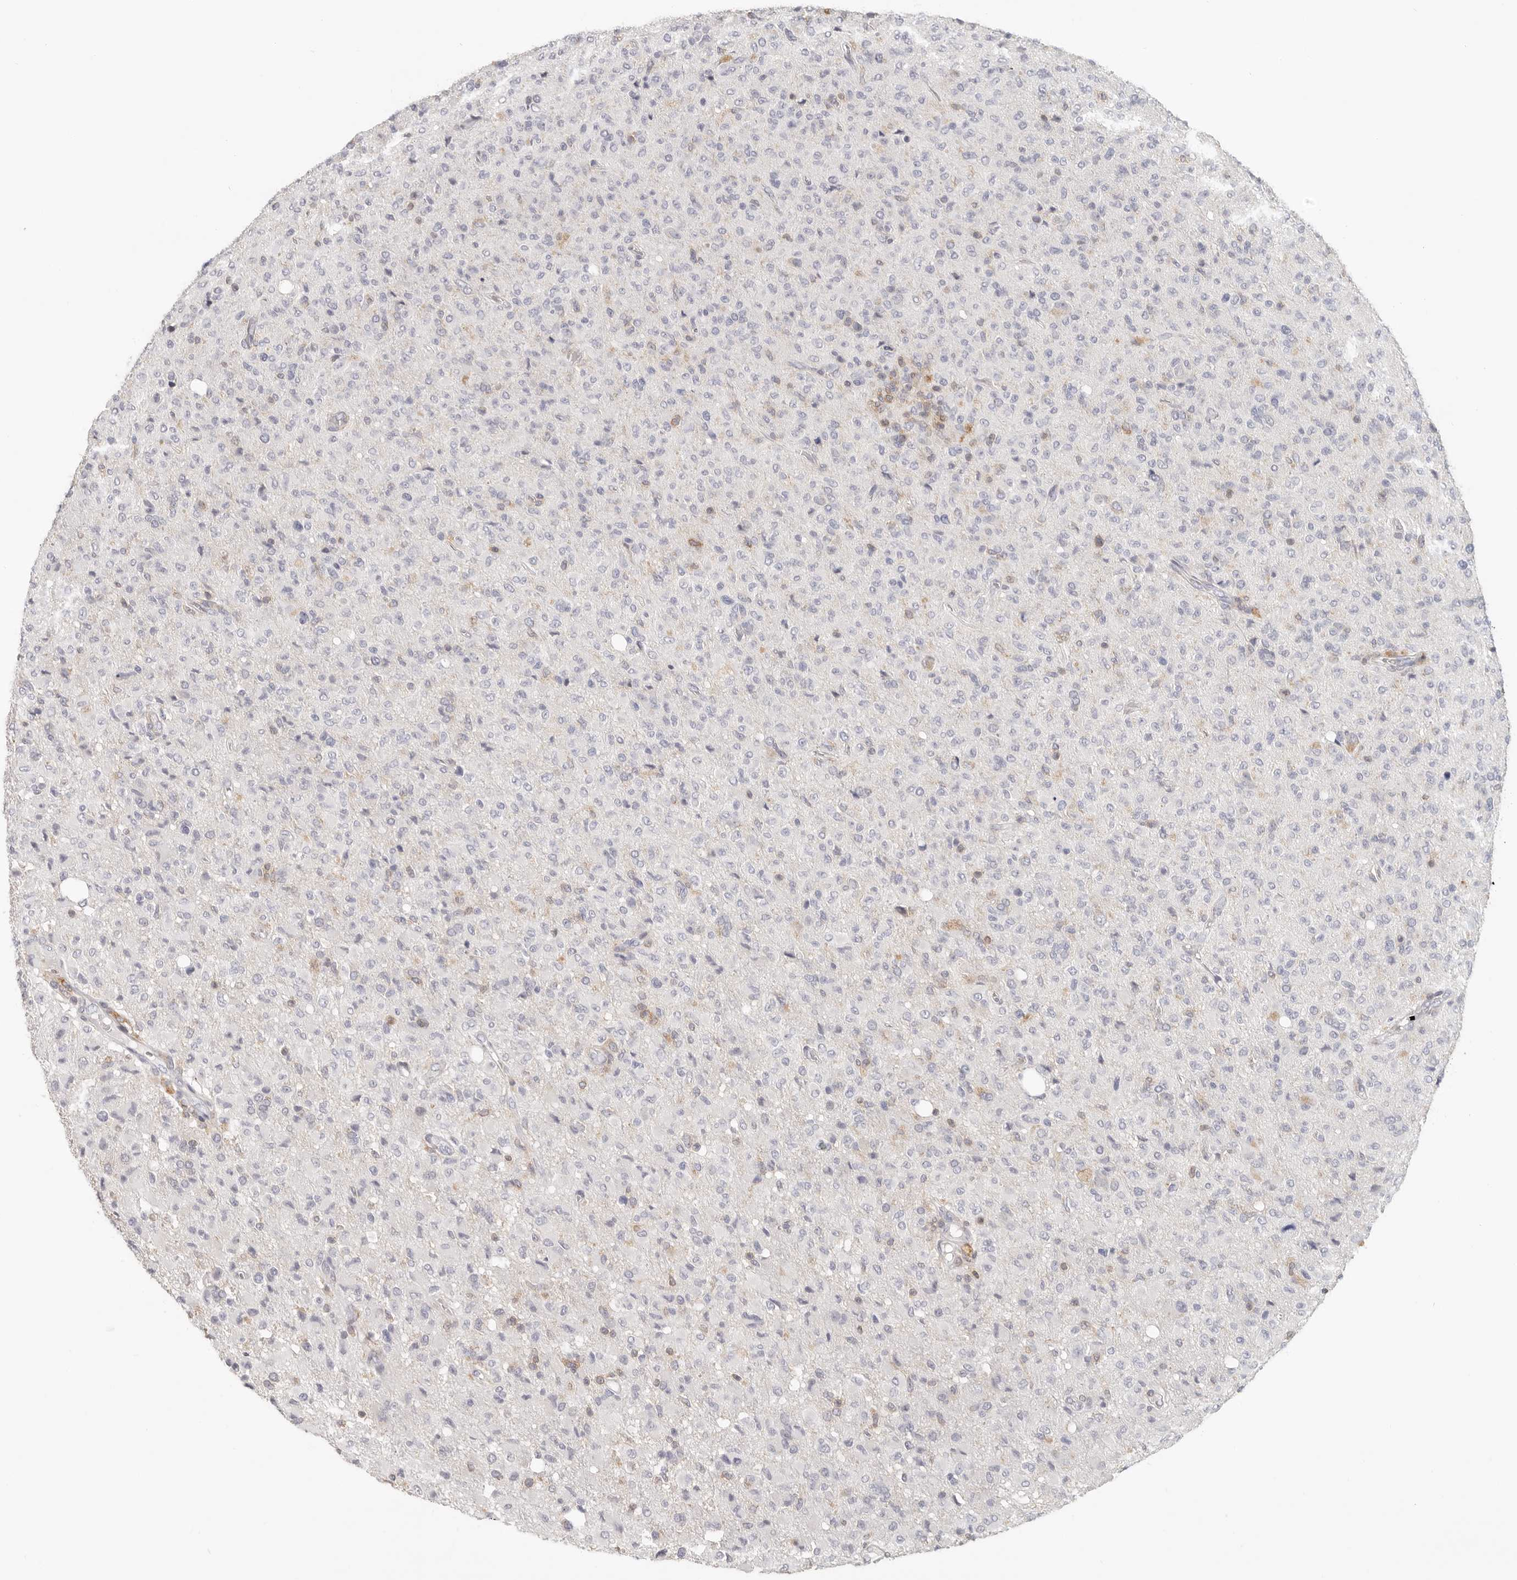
{"staining": {"intensity": "negative", "quantity": "none", "location": "none"}, "tissue": "glioma", "cell_type": "Tumor cells", "image_type": "cancer", "snomed": [{"axis": "morphology", "description": "Glioma, malignant, High grade"}, {"axis": "topography", "description": "Brain"}], "caption": "The histopathology image exhibits no staining of tumor cells in glioma.", "gene": "ANXA9", "patient": {"sex": "female", "age": 57}}